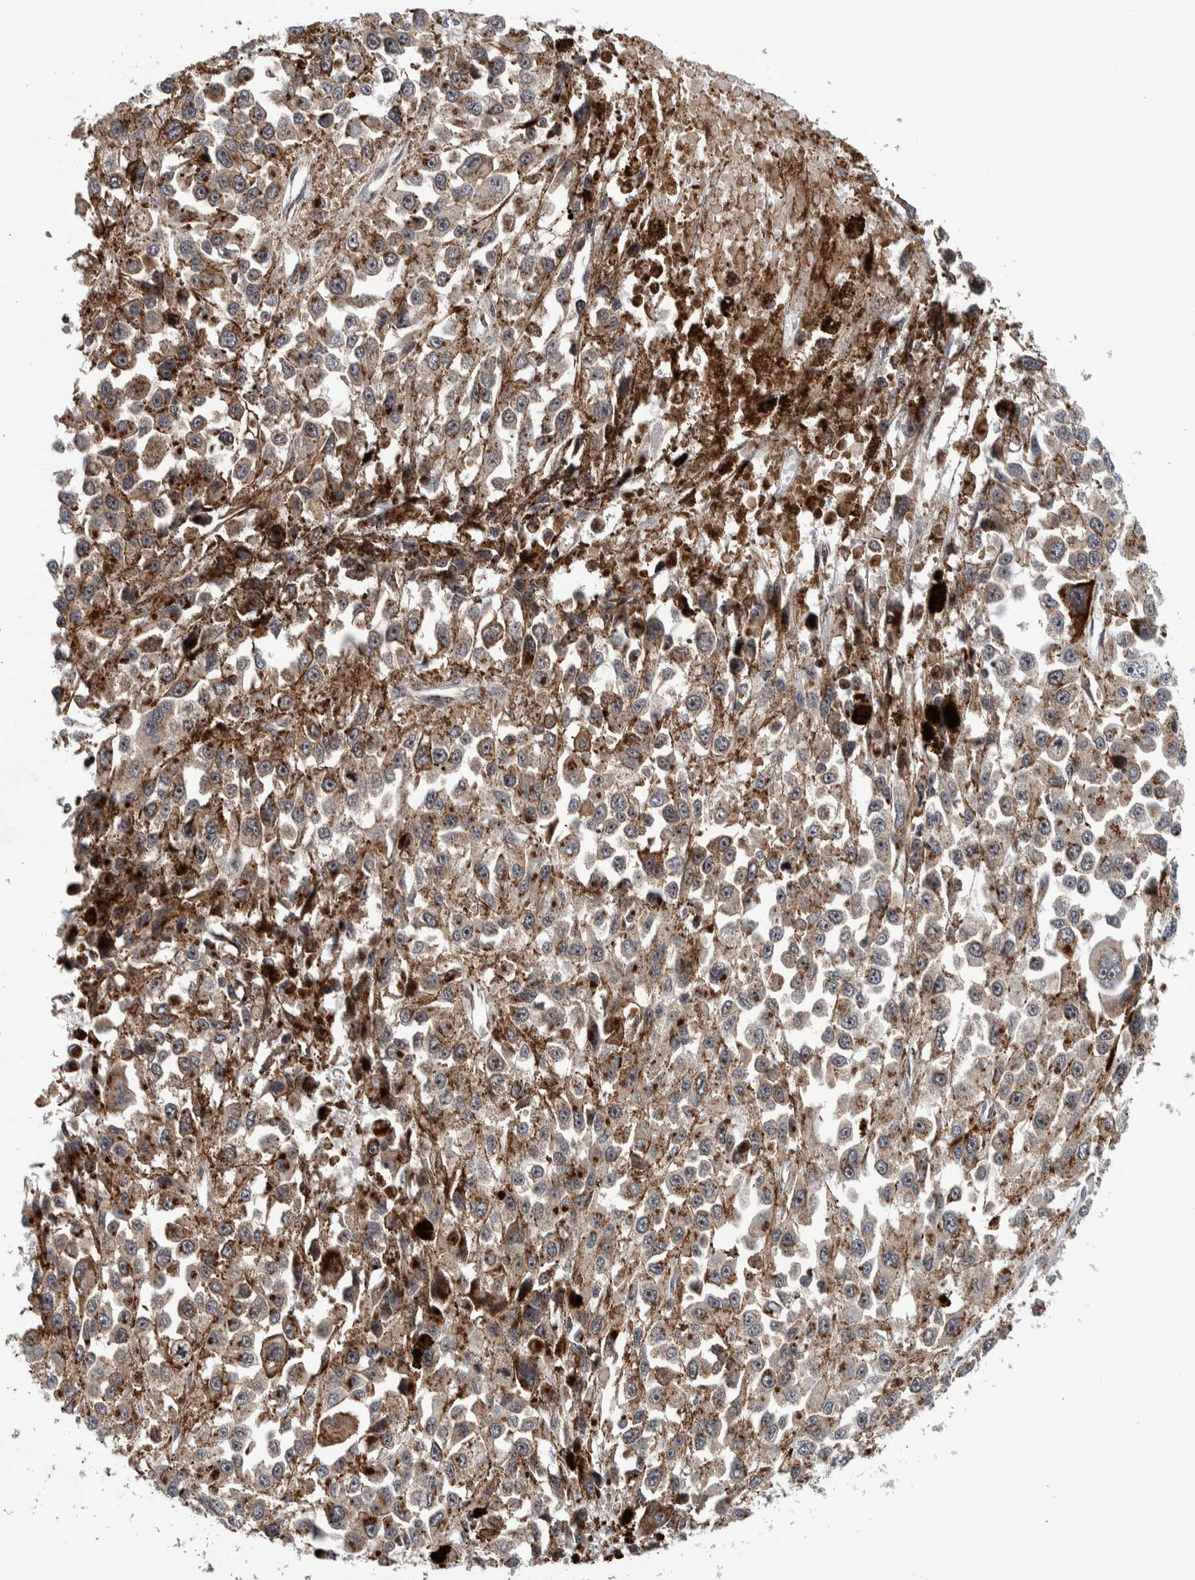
{"staining": {"intensity": "moderate", "quantity": ">75%", "location": "cytoplasmic/membranous"}, "tissue": "melanoma", "cell_type": "Tumor cells", "image_type": "cancer", "snomed": [{"axis": "morphology", "description": "Malignant melanoma, Metastatic site"}, {"axis": "topography", "description": "Lymph node"}], "caption": "A medium amount of moderate cytoplasmic/membranous expression is identified in about >75% of tumor cells in melanoma tissue. (Brightfield microscopy of DAB IHC at high magnification).", "gene": "CCDC182", "patient": {"sex": "male", "age": 59}}